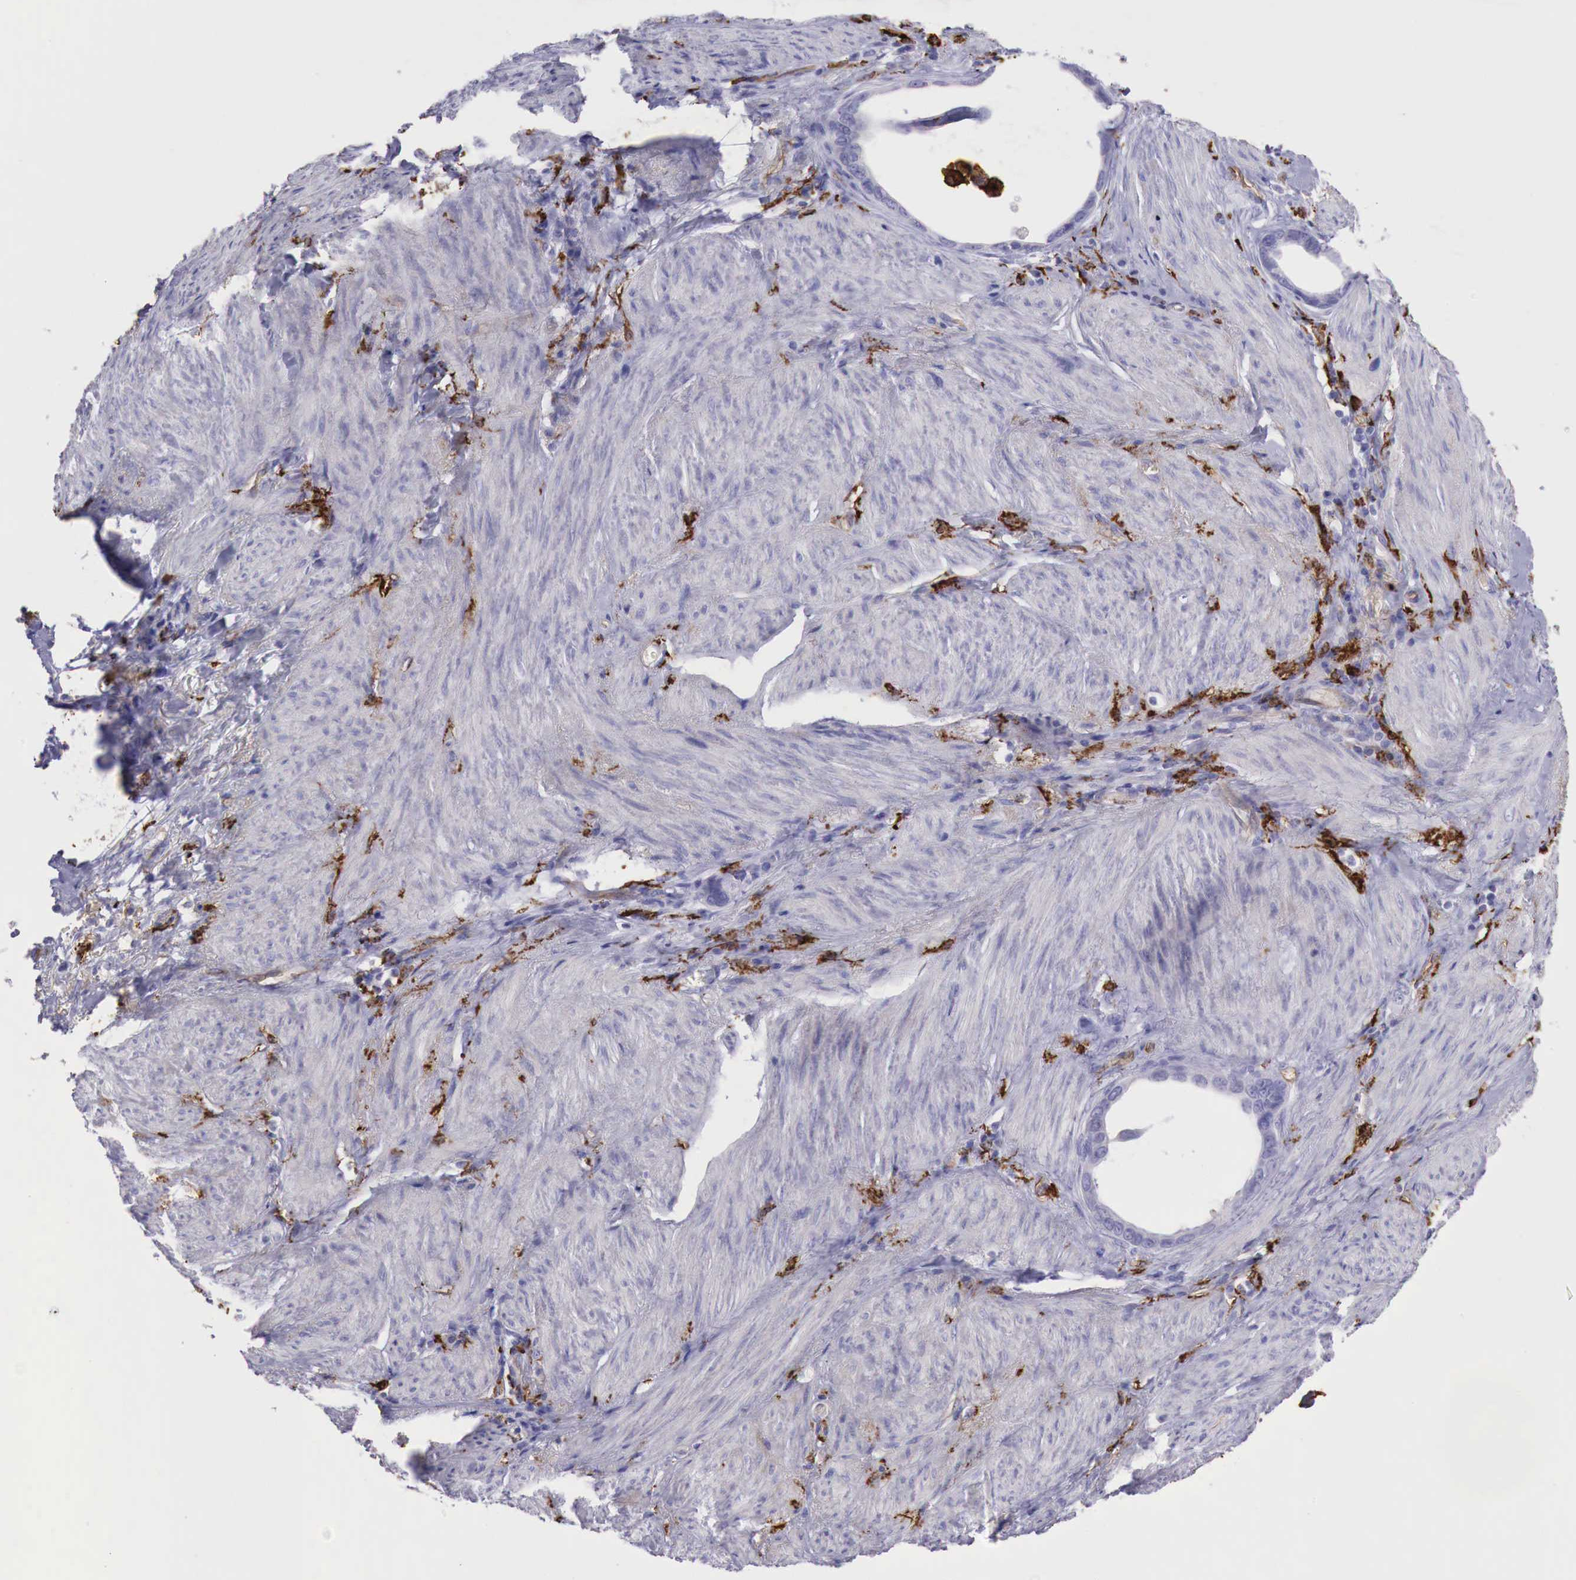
{"staining": {"intensity": "negative", "quantity": "none", "location": "none"}, "tissue": "stomach cancer", "cell_type": "Tumor cells", "image_type": "cancer", "snomed": [{"axis": "morphology", "description": "Adenocarcinoma, NOS"}, {"axis": "topography", "description": "Stomach"}], "caption": "Tumor cells are negative for brown protein staining in stomach cancer (adenocarcinoma).", "gene": "MSR1", "patient": {"sex": "male", "age": 78}}